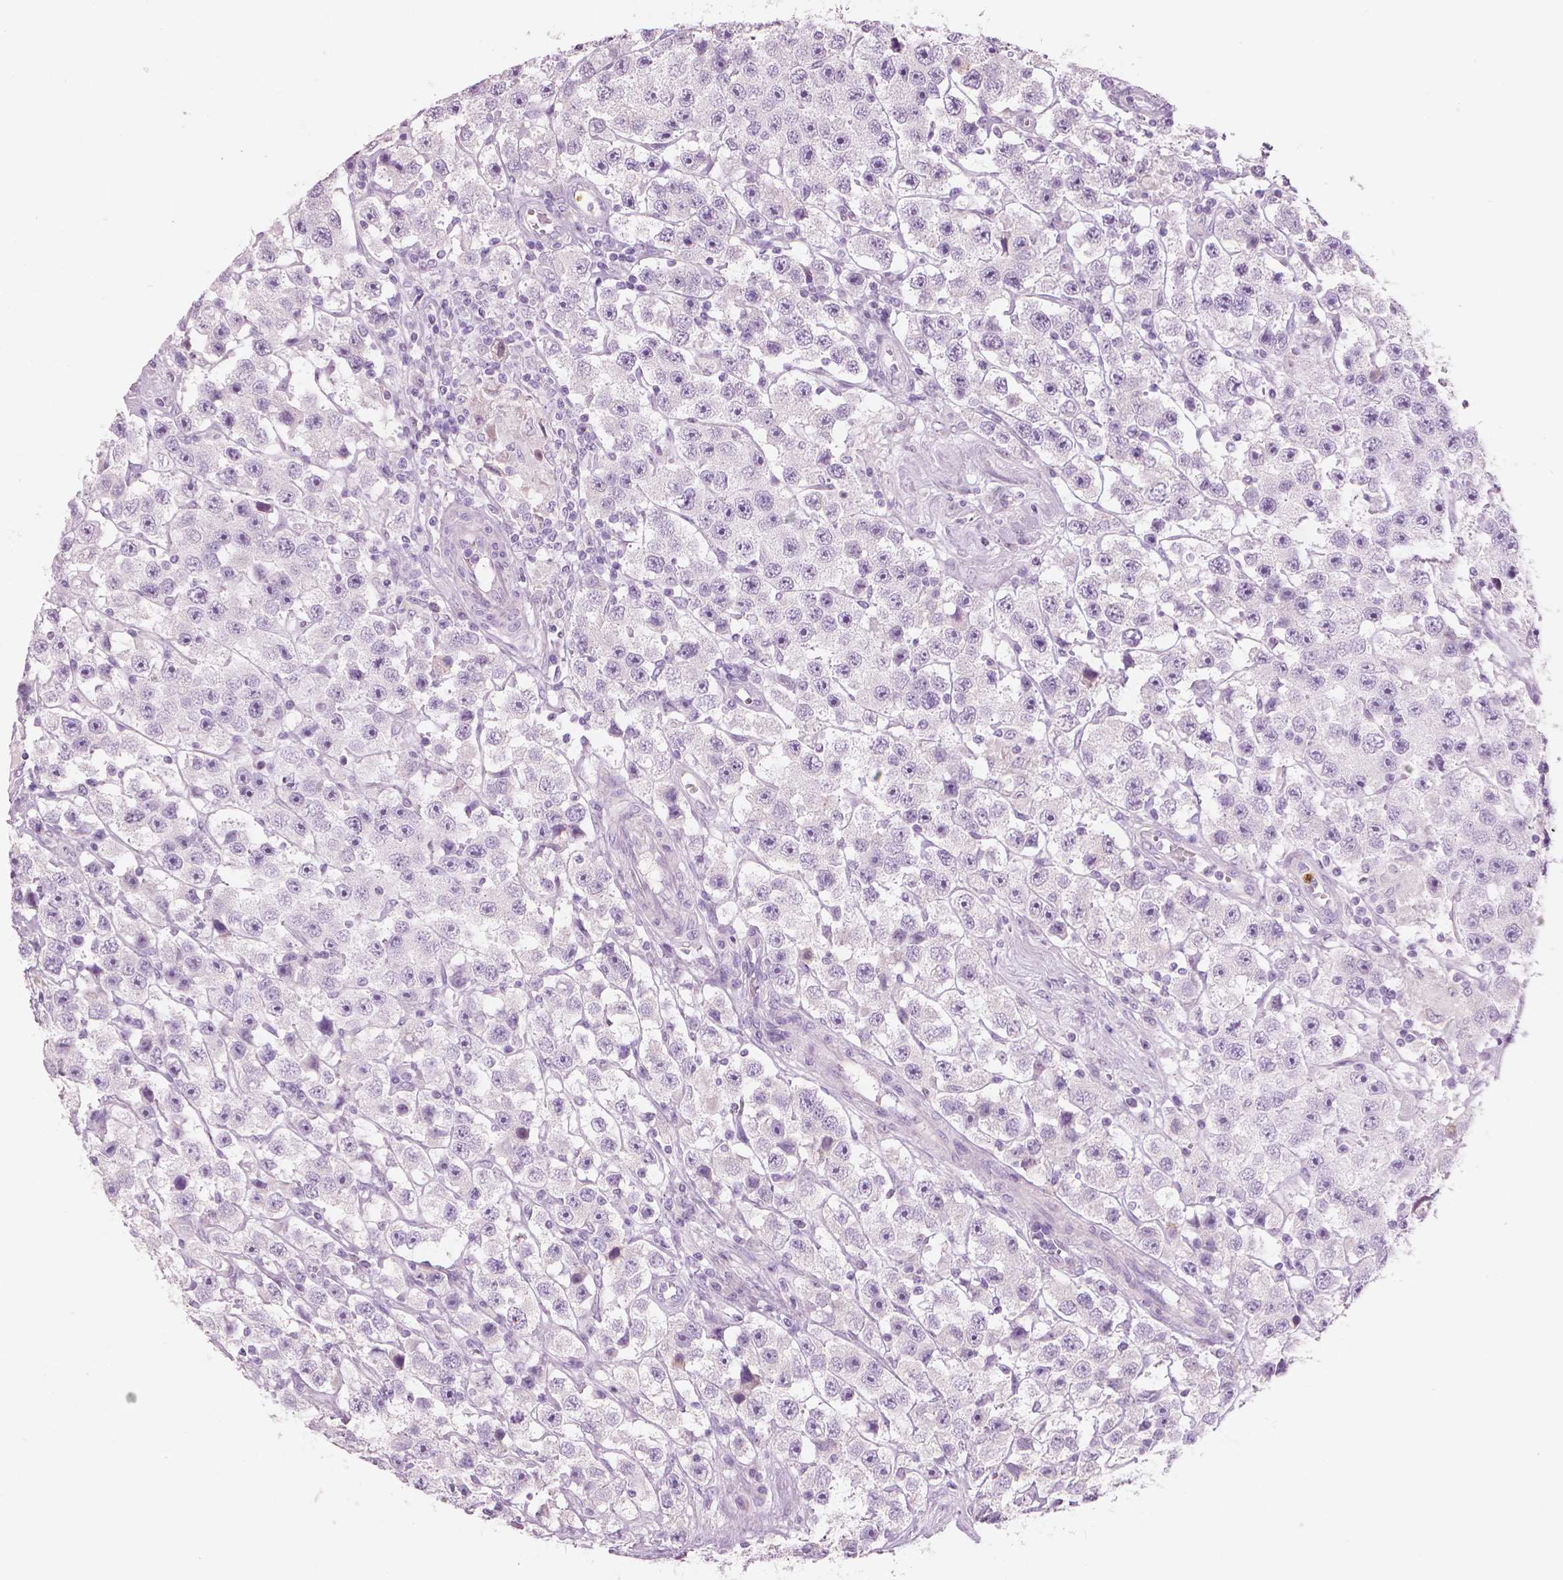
{"staining": {"intensity": "negative", "quantity": "none", "location": "none"}, "tissue": "testis cancer", "cell_type": "Tumor cells", "image_type": "cancer", "snomed": [{"axis": "morphology", "description": "Seminoma, NOS"}, {"axis": "topography", "description": "Testis"}], "caption": "Tumor cells show no significant expression in testis seminoma. Nuclei are stained in blue.", "gene": "CXCR2", "patient": {"sex": "male", "age": 45}}